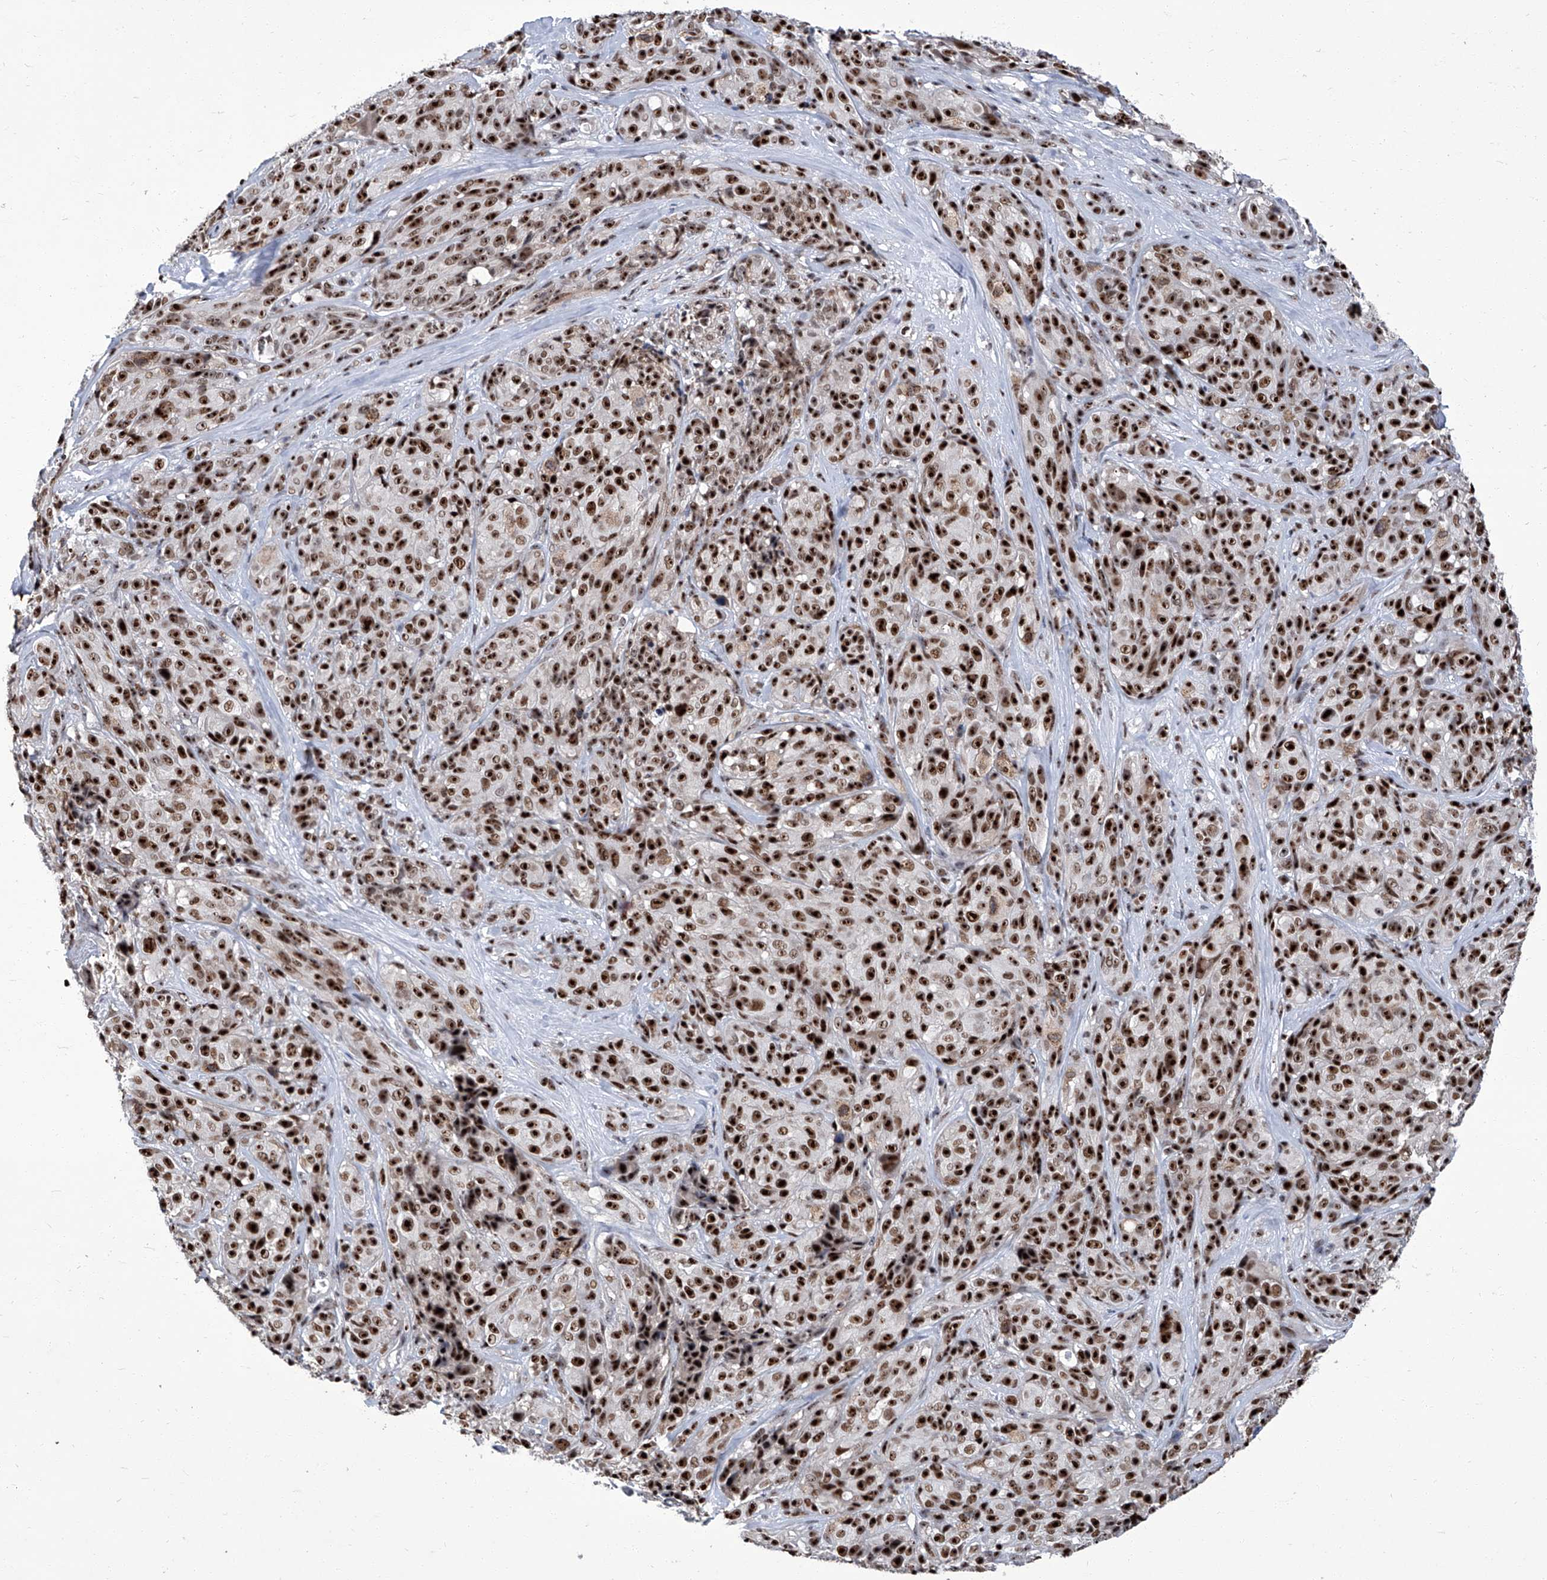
{"staining": {"intensity": "strong", "quantity": ">75%", "location": "nuclear"}, "tissue": "melanoma", "cell_type": "Tumor cells", "image_type": "cancer", "snomed": [{"axis": "morphology", "description": "Malignant melanoma, NOS"}, {"axis": "topography", "description": "Skin"}], "caption": "High-power microscopy captured an immunohistochemistry (IHC) micrograph of malignant melanoma, revealing strong nuclear staining in about >75% of tumor cells. (DAB IHC, brown staining for protein, blue staining for nuclei).", "gene": "CMTR1", "patient": {"sex": "male", "age": 73}}